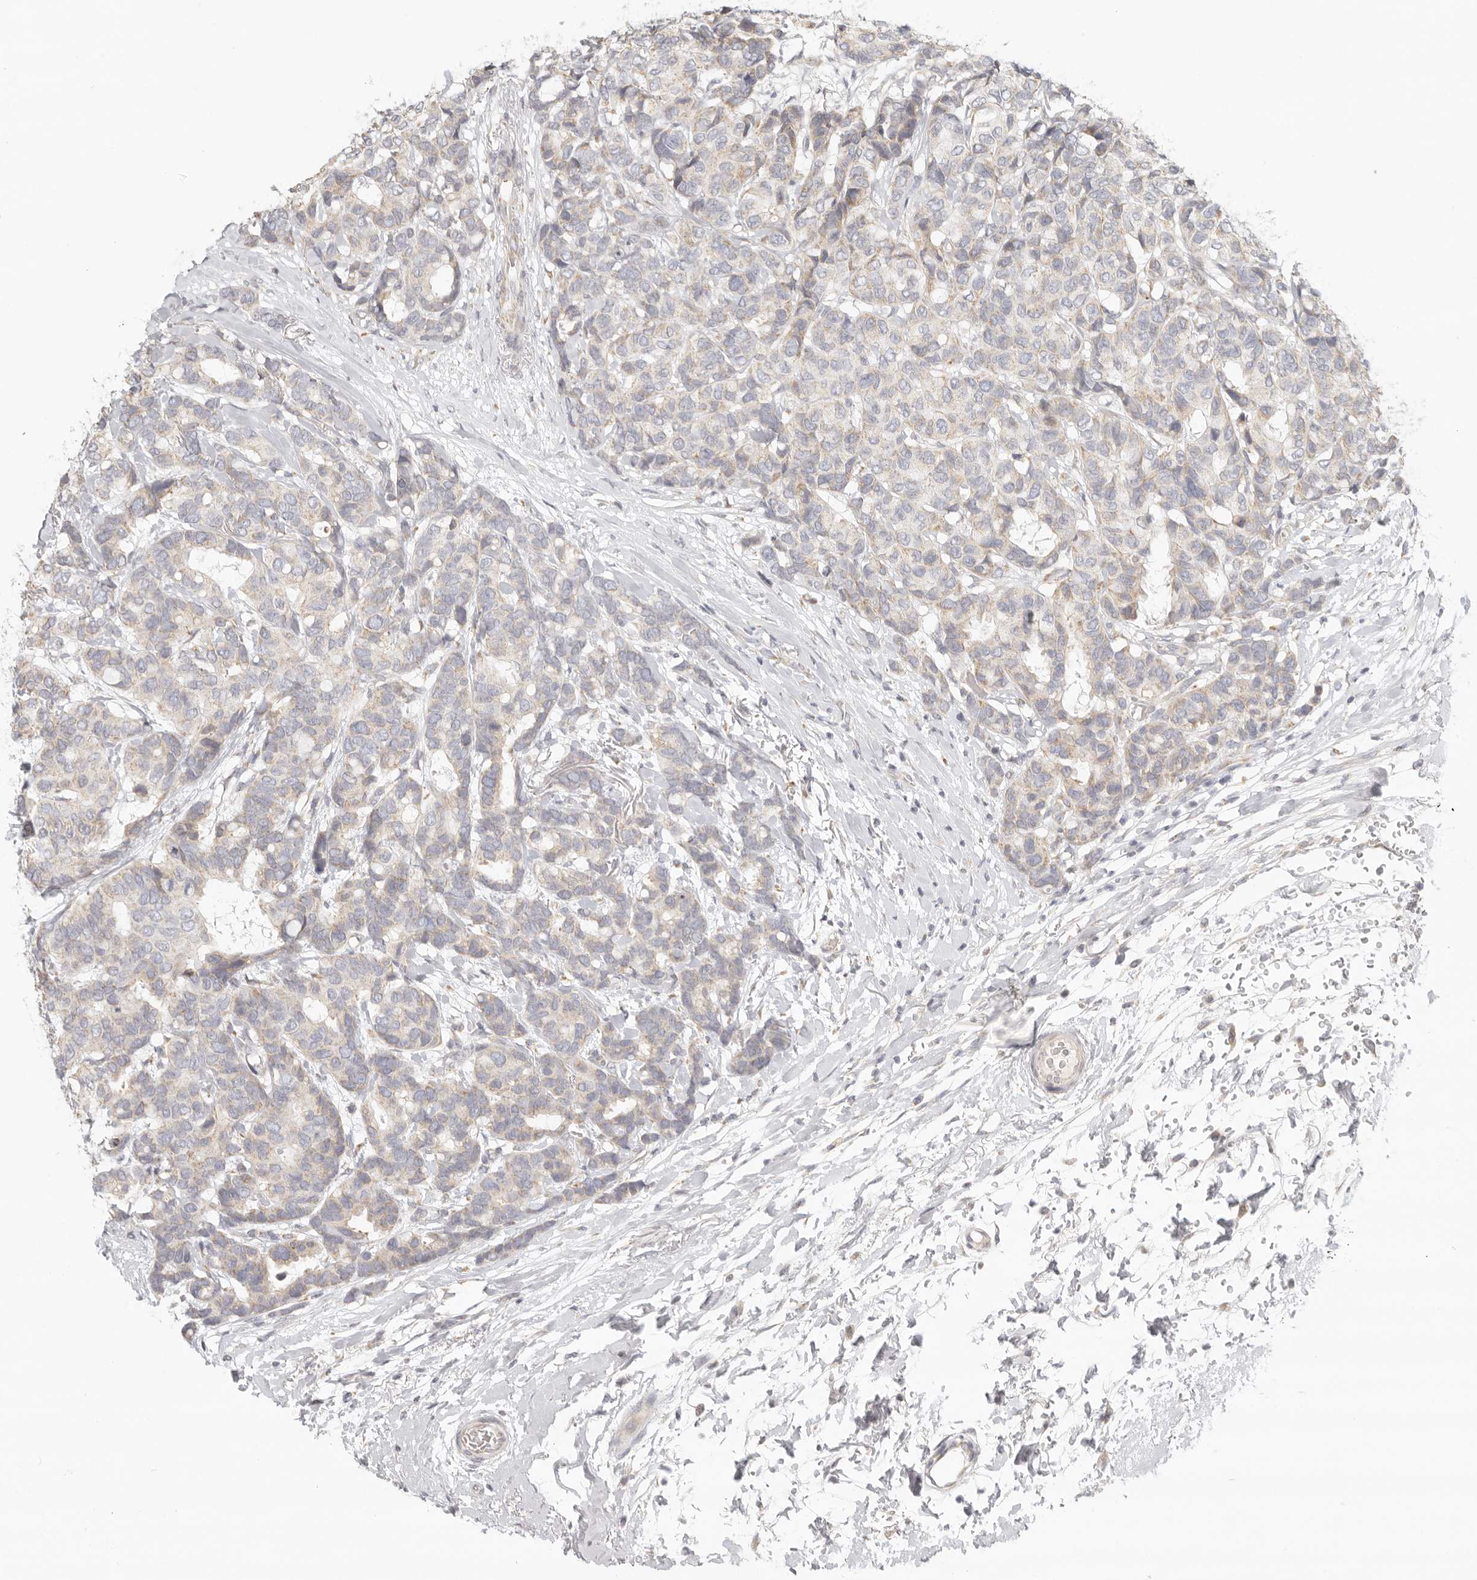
{"staining": {"intensity": "weak", "quantity": ">75%", "location": "cytoplasmic/membranous"}, "tissue": "breast cancer", "cell_type": "Tumor cells", "image_type": "cancer", "snomed": [{"axis": "morphology", "description": "Duct carcinoma"}, {"axis": "topography", "description": "Breast"}], "caption": "Tumor cells show weak cytoplasmic/membranous expression in approximately >75% of cells in invasive ductal carcinoma (breast).", "gene": "KDF1", "patient": {"sex": "female", "age": 87}}